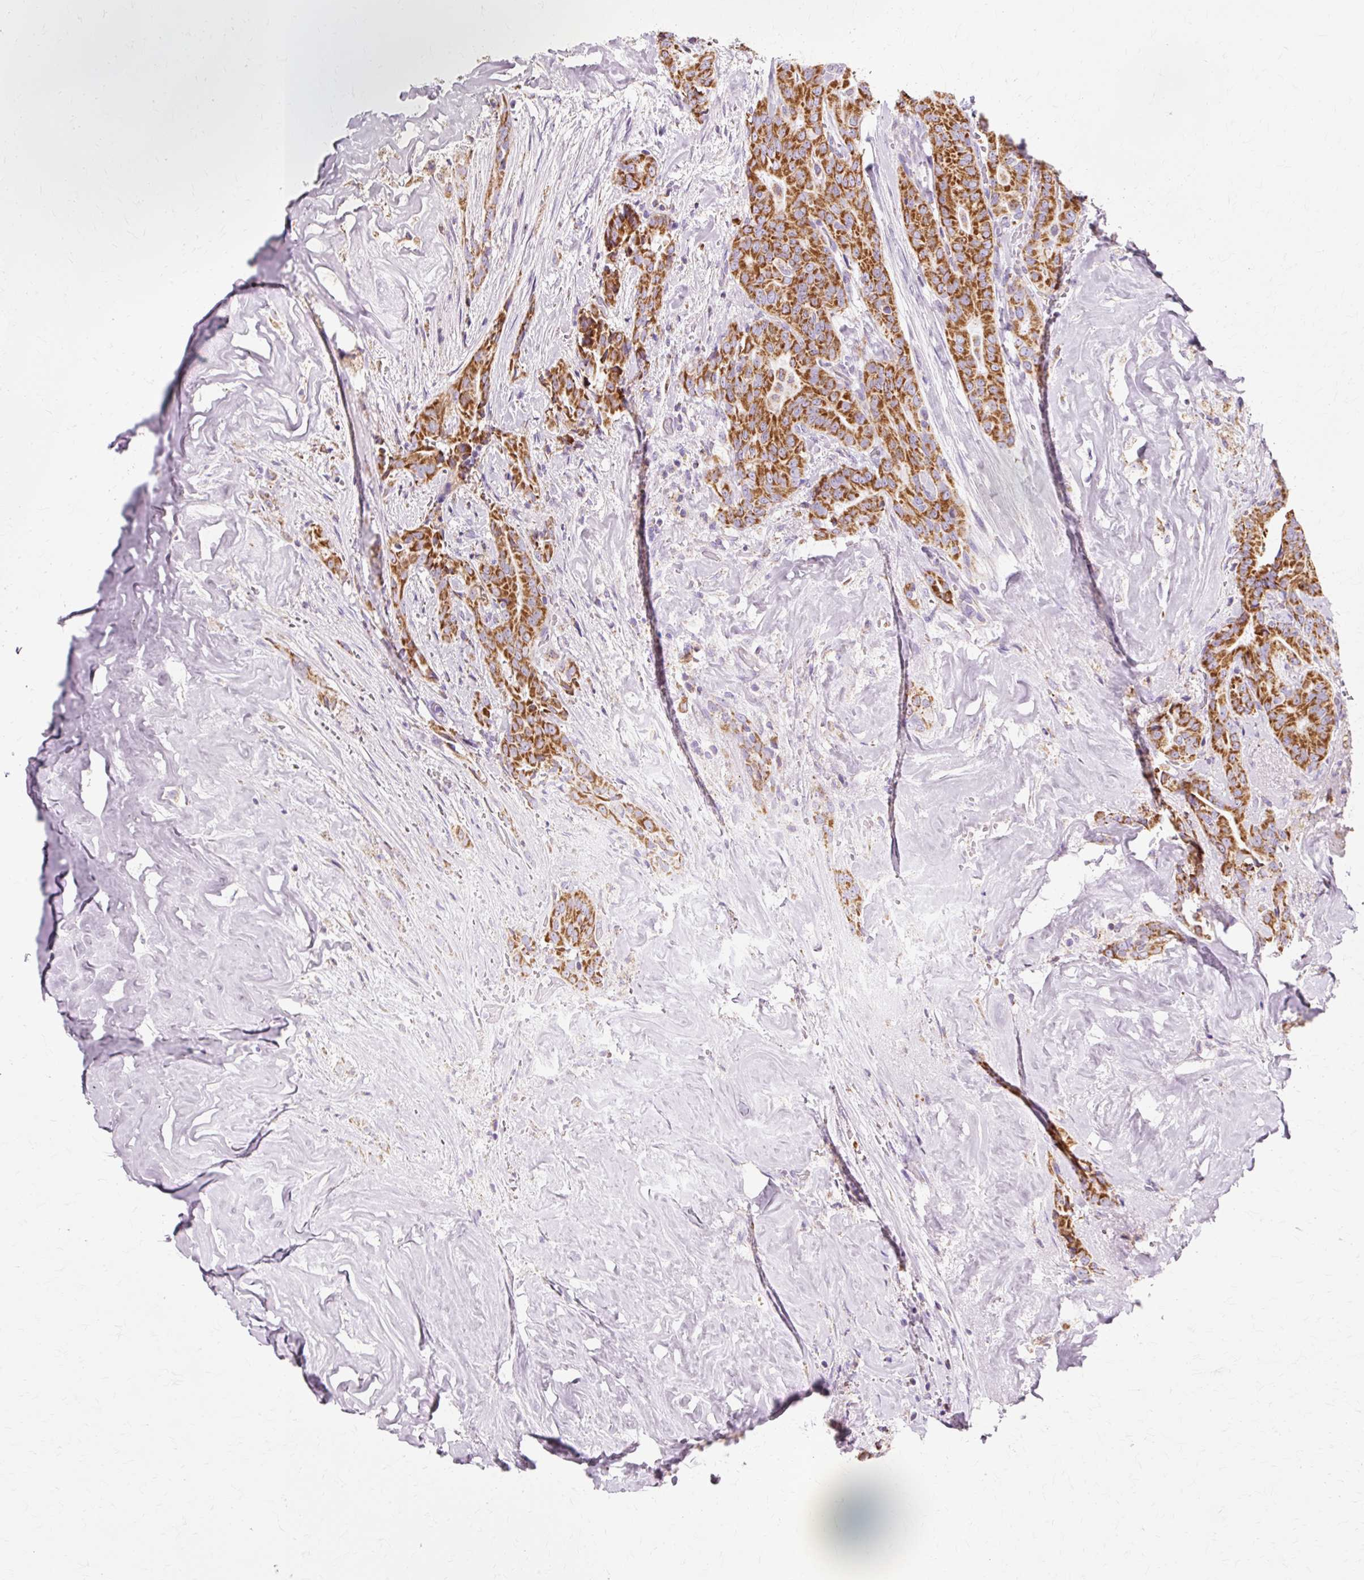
{"staining": {"intensity": "strong", "quantity": ">75%", "location": "cytoplasmic/membranous"}, "tissue": "thyroid cancer", "cell_type": "Tumor cells", "image_type": "cancer", "snomed": [{"axis": "morphology", "description": "Papillary adenocarcinoma, NOS"}, {"axis": "topography", "description": "Thyroid gland"}], "caption": "Papillary adenocarcinoma (thyroid) stained with DAB immunohistochemistry demonstrates high levels of strong cytoplasmic/membranous positivity in approximately >75% of tumor cells. The staining was performed using DAB, with brown indicating positive protein expression. Nuclei are stained blue with hematoxylin.", "gene": "ATP5PO", "patient": {"sex": "male", "age": 61}}